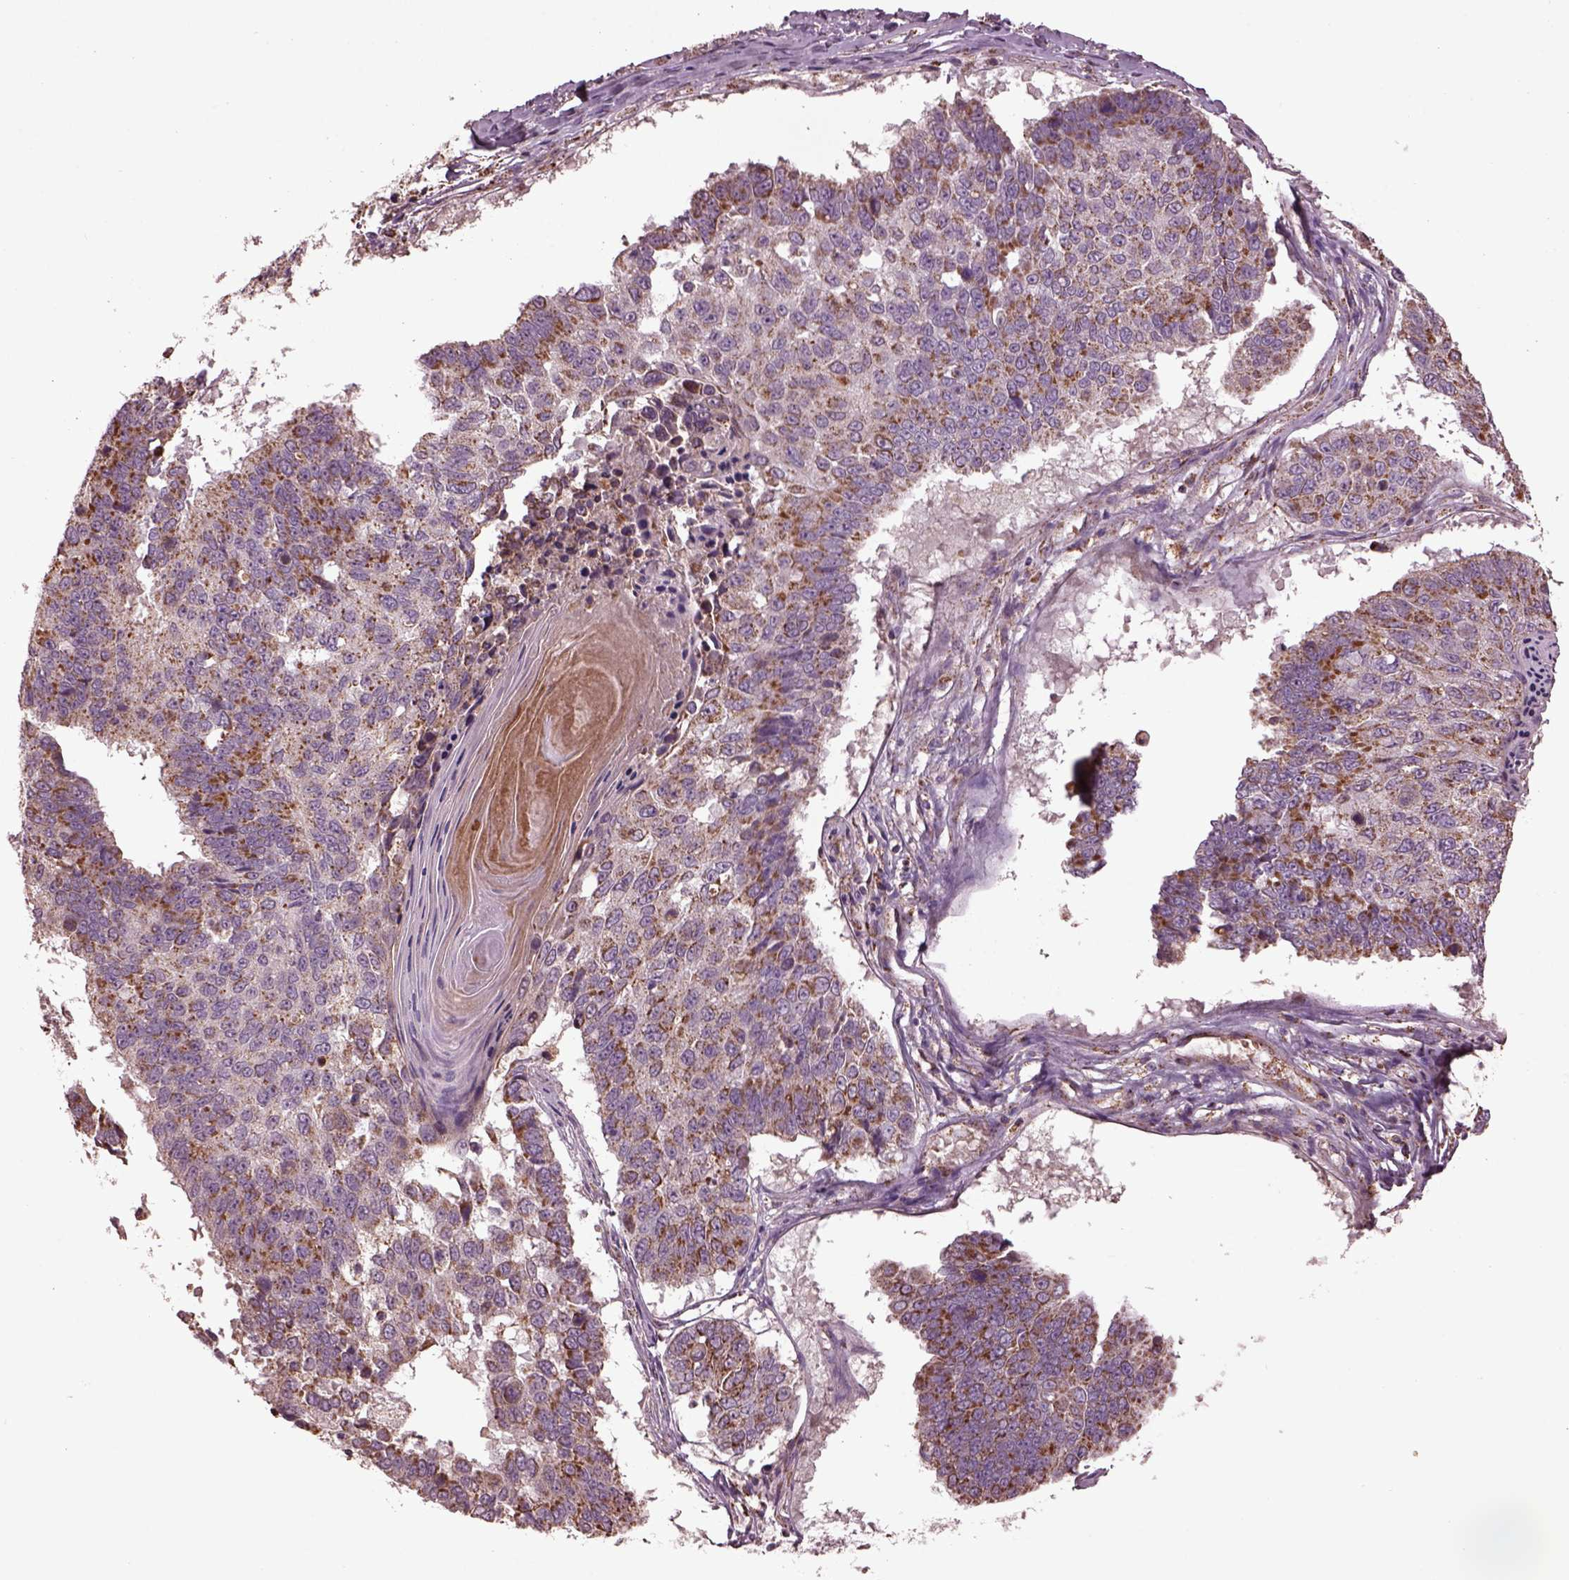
{"staining": {"intensity": "moderate", "quantity": "<25%", "location": "cytoplasmic/membranous"}, "tissue": "lung cancer", "cell_type": "Tumor cells", "image_type": "cancer", "snomed": [{"axis": "morphology", "description": "Squamous cell carcinoma, NOS"}, {"axis": "topography", "description": "Lung"}], "caption": "Tumor cells exhibit low levels of moderate cytoplasmic/membranous expression in about <25% of cells in human lung squamous cell carcinoma.", "gene": "TMEM254", "patient": {"sex": "male", "age": 73}}